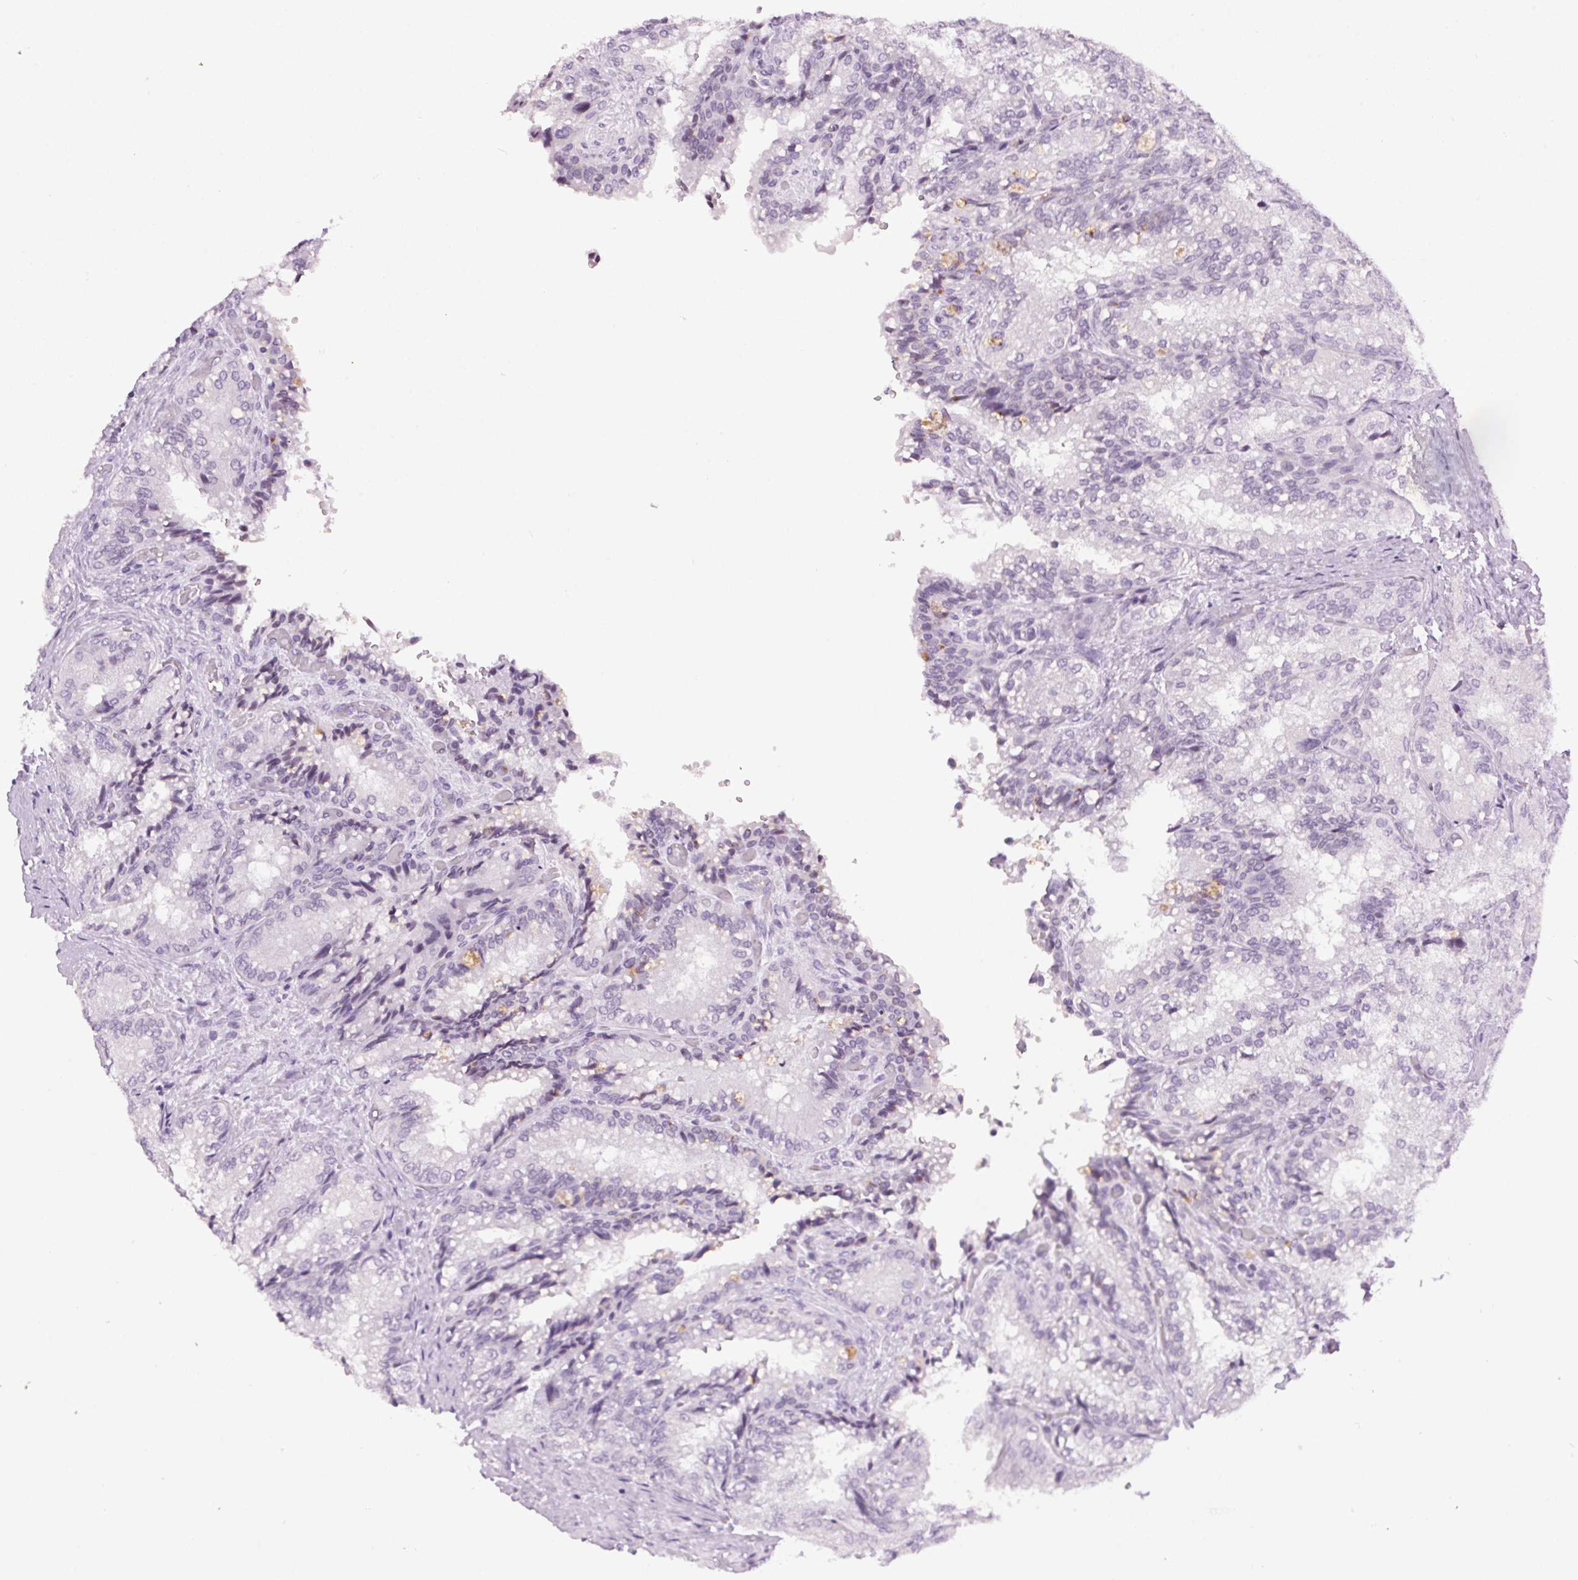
{"staining": {"intensity": "negative", "quantity": "none", "location": "none"}, "tissue": "seminal vesicle", "cell_type": "Glandular cells", "image_type": "normal", "snomed": [{"axis": "morphology", "description": "Normal tissue, NOS"}, {"axis": "topography", "description": "Seminal veicle"}], "caption": "The histopathology image displays no staining of glandular cells in normal seminal vesicle.", "gene": "TMEM88B", "patient": {"sex": "male", "age": 57}}